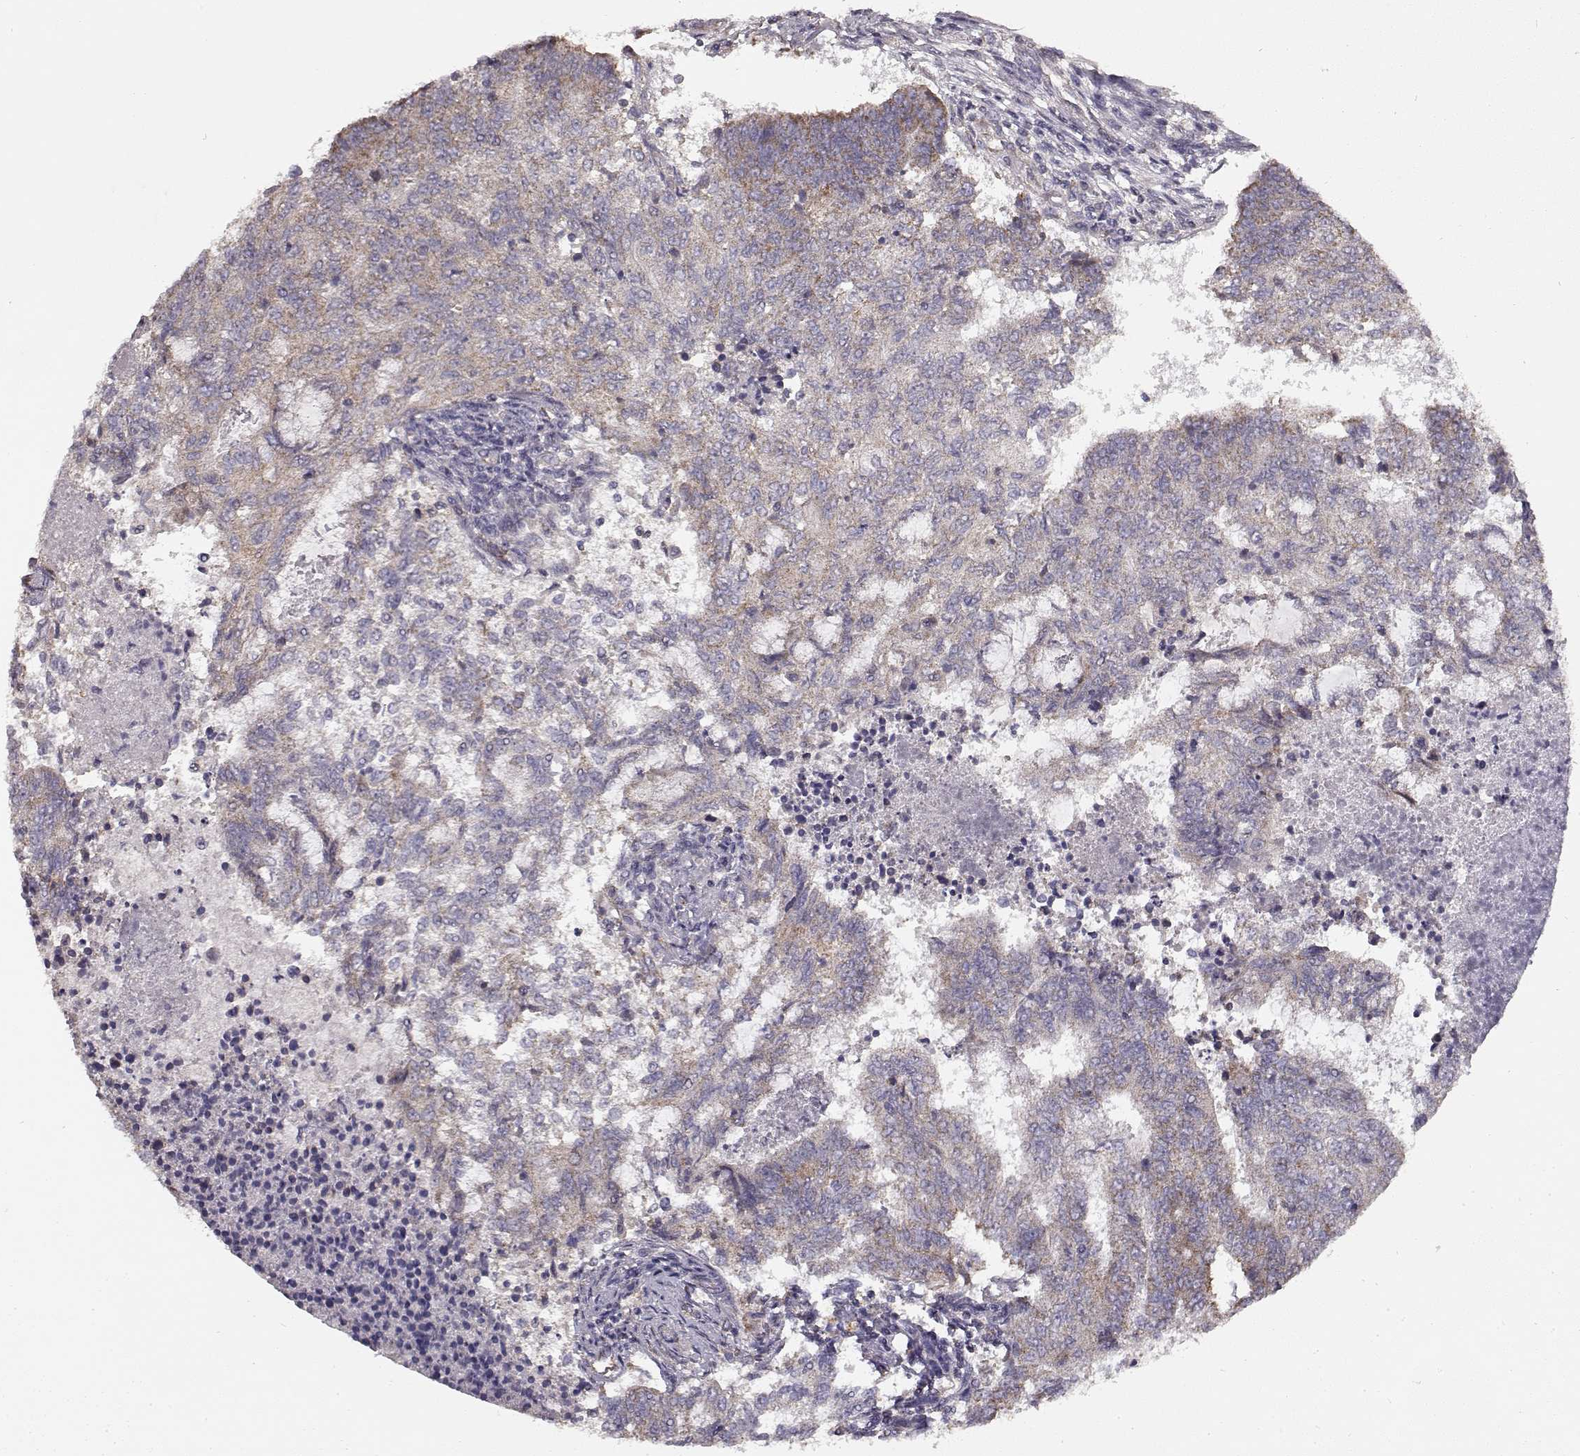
{"staining": {"intensity": "weak", "quantity": ">75%", "location": "cytoplasmic/membranous"}, "tissue": "endometrial cancer", "cell_type": "Tumor cells", "image_type": "cancer", "snomed": [{"axis": "morphology", "description": "Adenocarcinoma, NOS"}, {"axis": "topography", "description": "Endometrium"}], "caption": "Endometrial cancer stained for a protein (brown) demonstrates weak cytoplasmic/membranous positive expression in about >75% of tumor cells.", "gene": "ERBB3", "patient": {"sex": "female", "age": 65}}